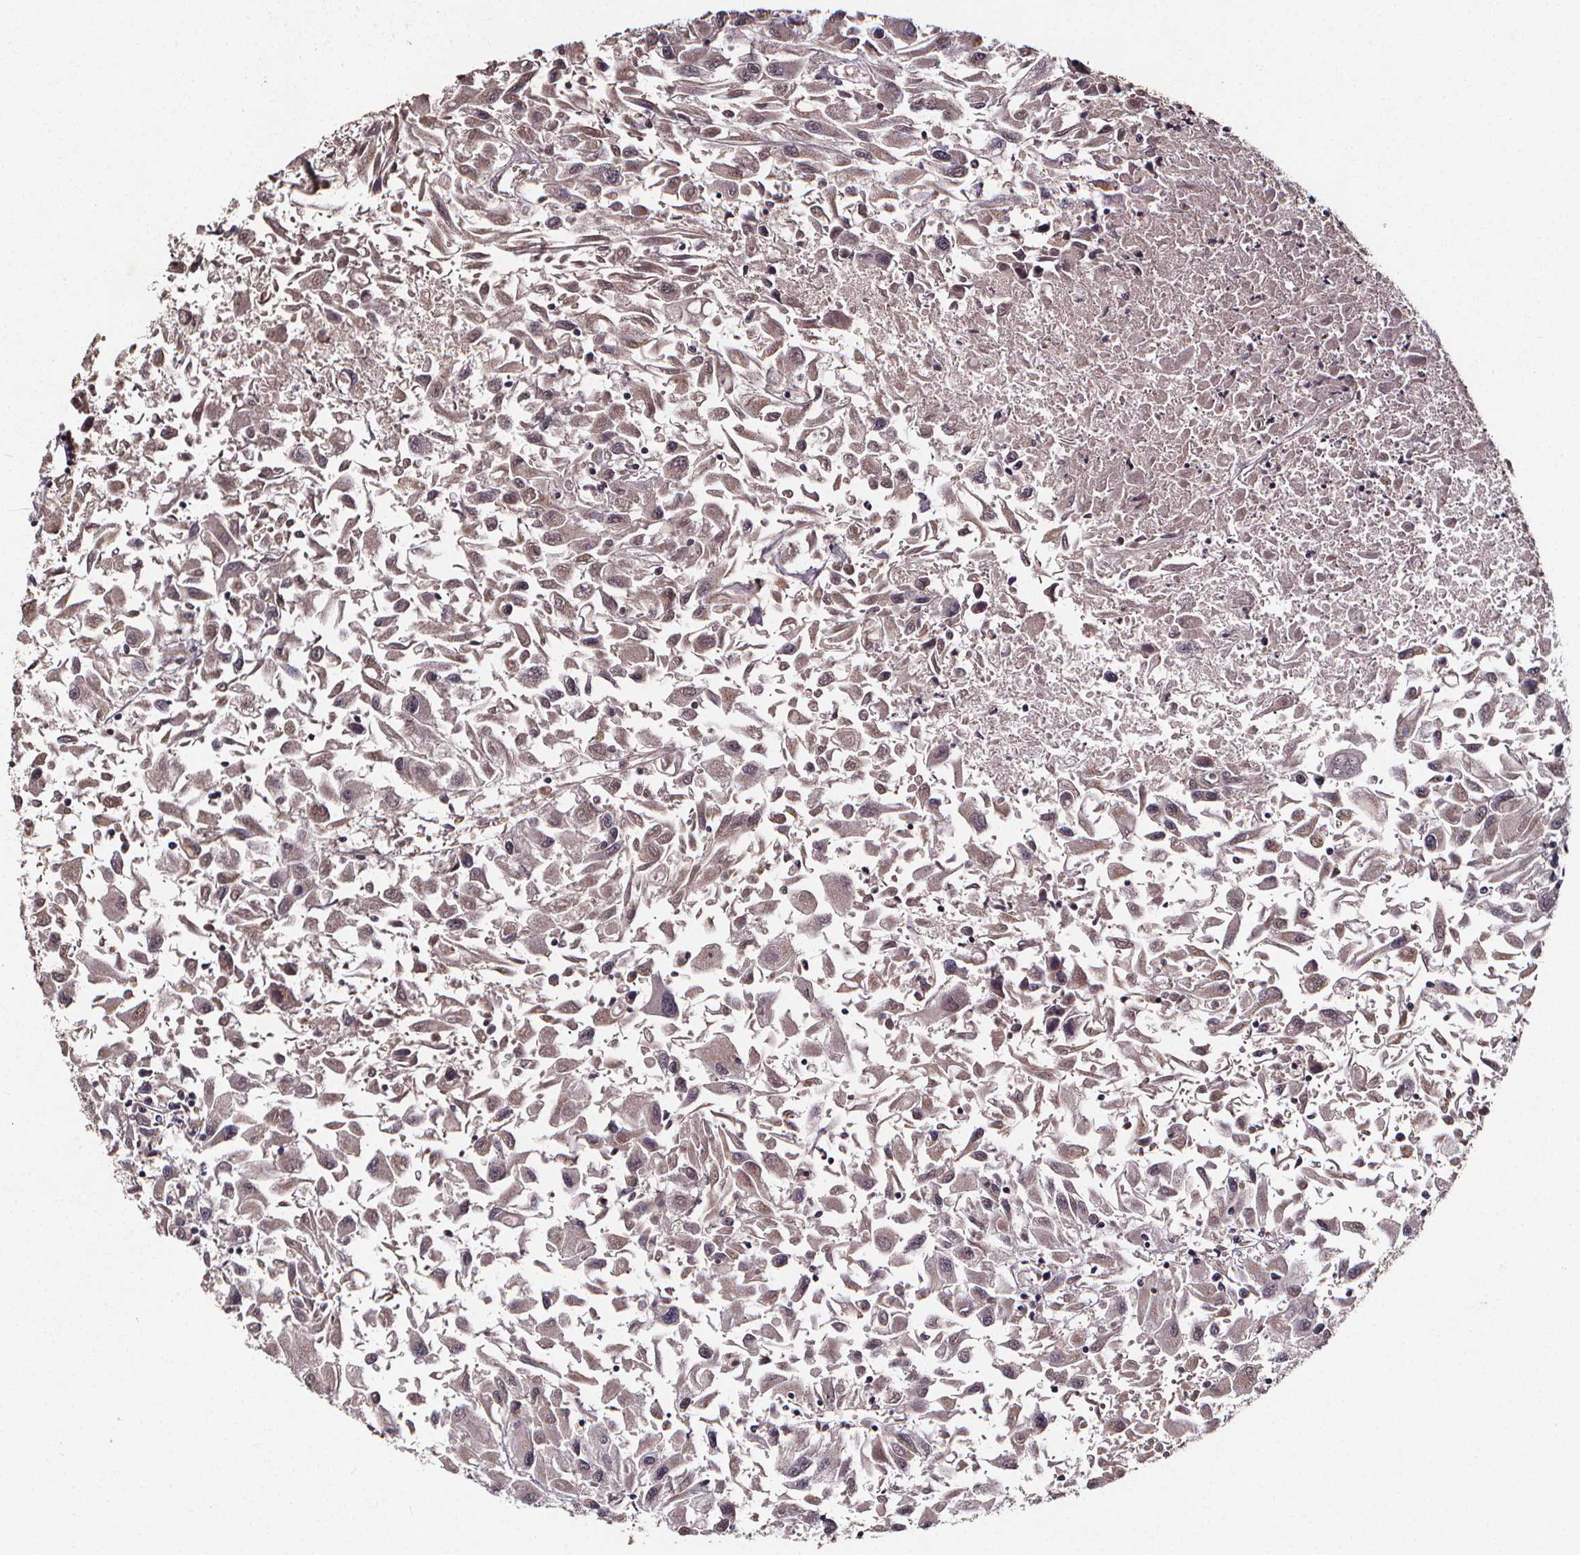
{"staining": {"intensity": "negative", "quantity": "none", "location": "none"}, "tissue": "renal cancer", "cell_type": "Tumor cells", "image_type": "cancer", "snomed": [{"axis": "morphology", "description": "Adenocarcinoma, NOS"}, {"axis": "topography", "description": "Kidney"}], "caption": "Image shows no significant protein expression in tumor cells of renal cancer. The staining was performed using DAB (3,3'-diaminobenzidine) to visualize the protein expression in brown, while the nuclei were stained in blue with hematoxylin (Magnification: 20x).", "gene": "SPAG8", "patient": {"sex": "female", "age": 76}}